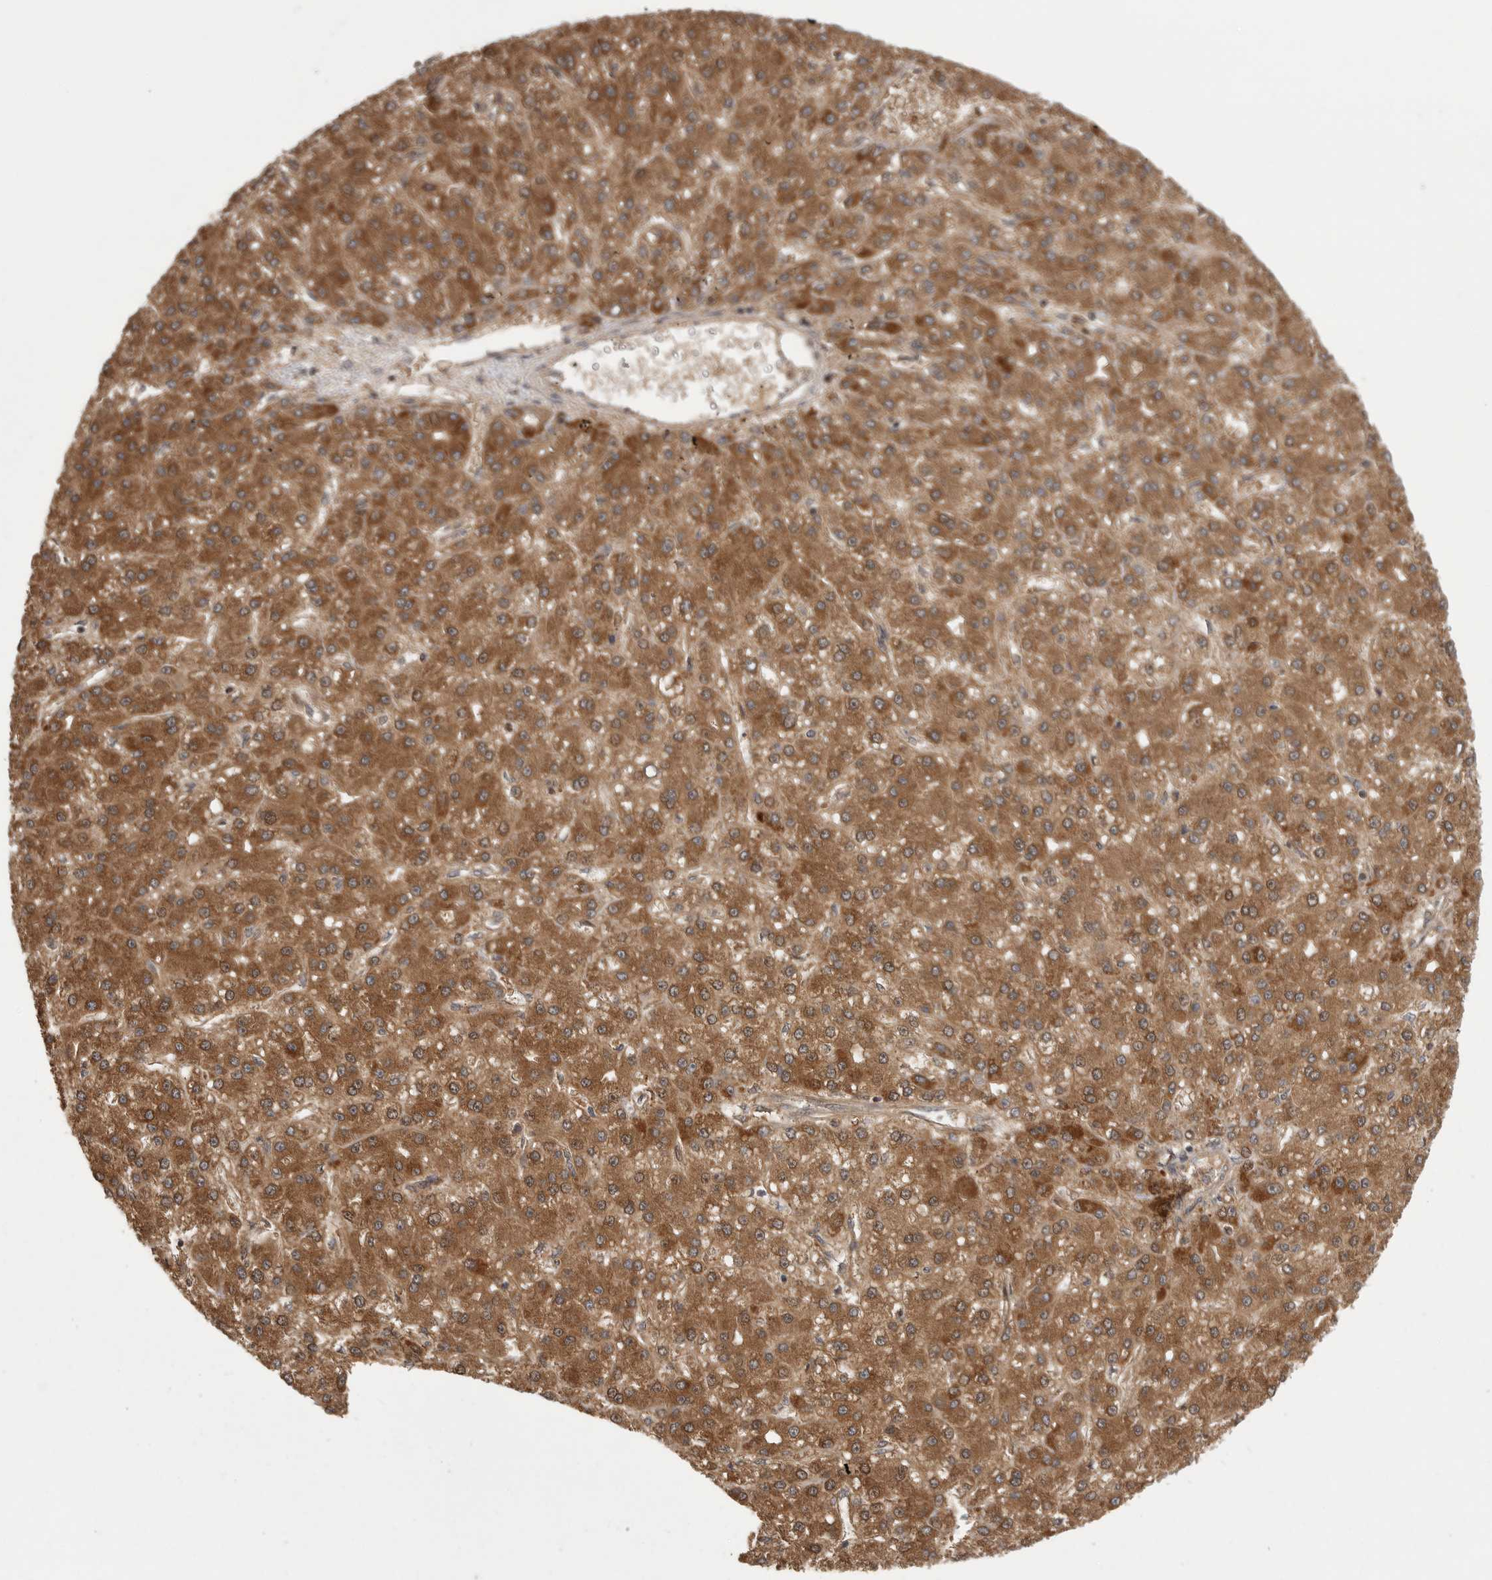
{"staining": {"intensity": "moderate", "quantity": ">75%", "location": "cytoplasmic/membranous"}, "tissue": "liver cancer", "cell_type": "Tumor cells", "image_type": "cancer", "snomed": [{"axis": "morphology", "description": "Carcinoma, Hepatocellular, NOS"}, {"axis": "topography", "description": "Liver"}], "caption": "This histopathology image shows IHC staining of human liver cancer, with medium moderate cytoplasmic/membranous staining in approximately >75% of tumor cells.", "gene": "OXR1", "patient": {"sex": "male", "age": 67}}